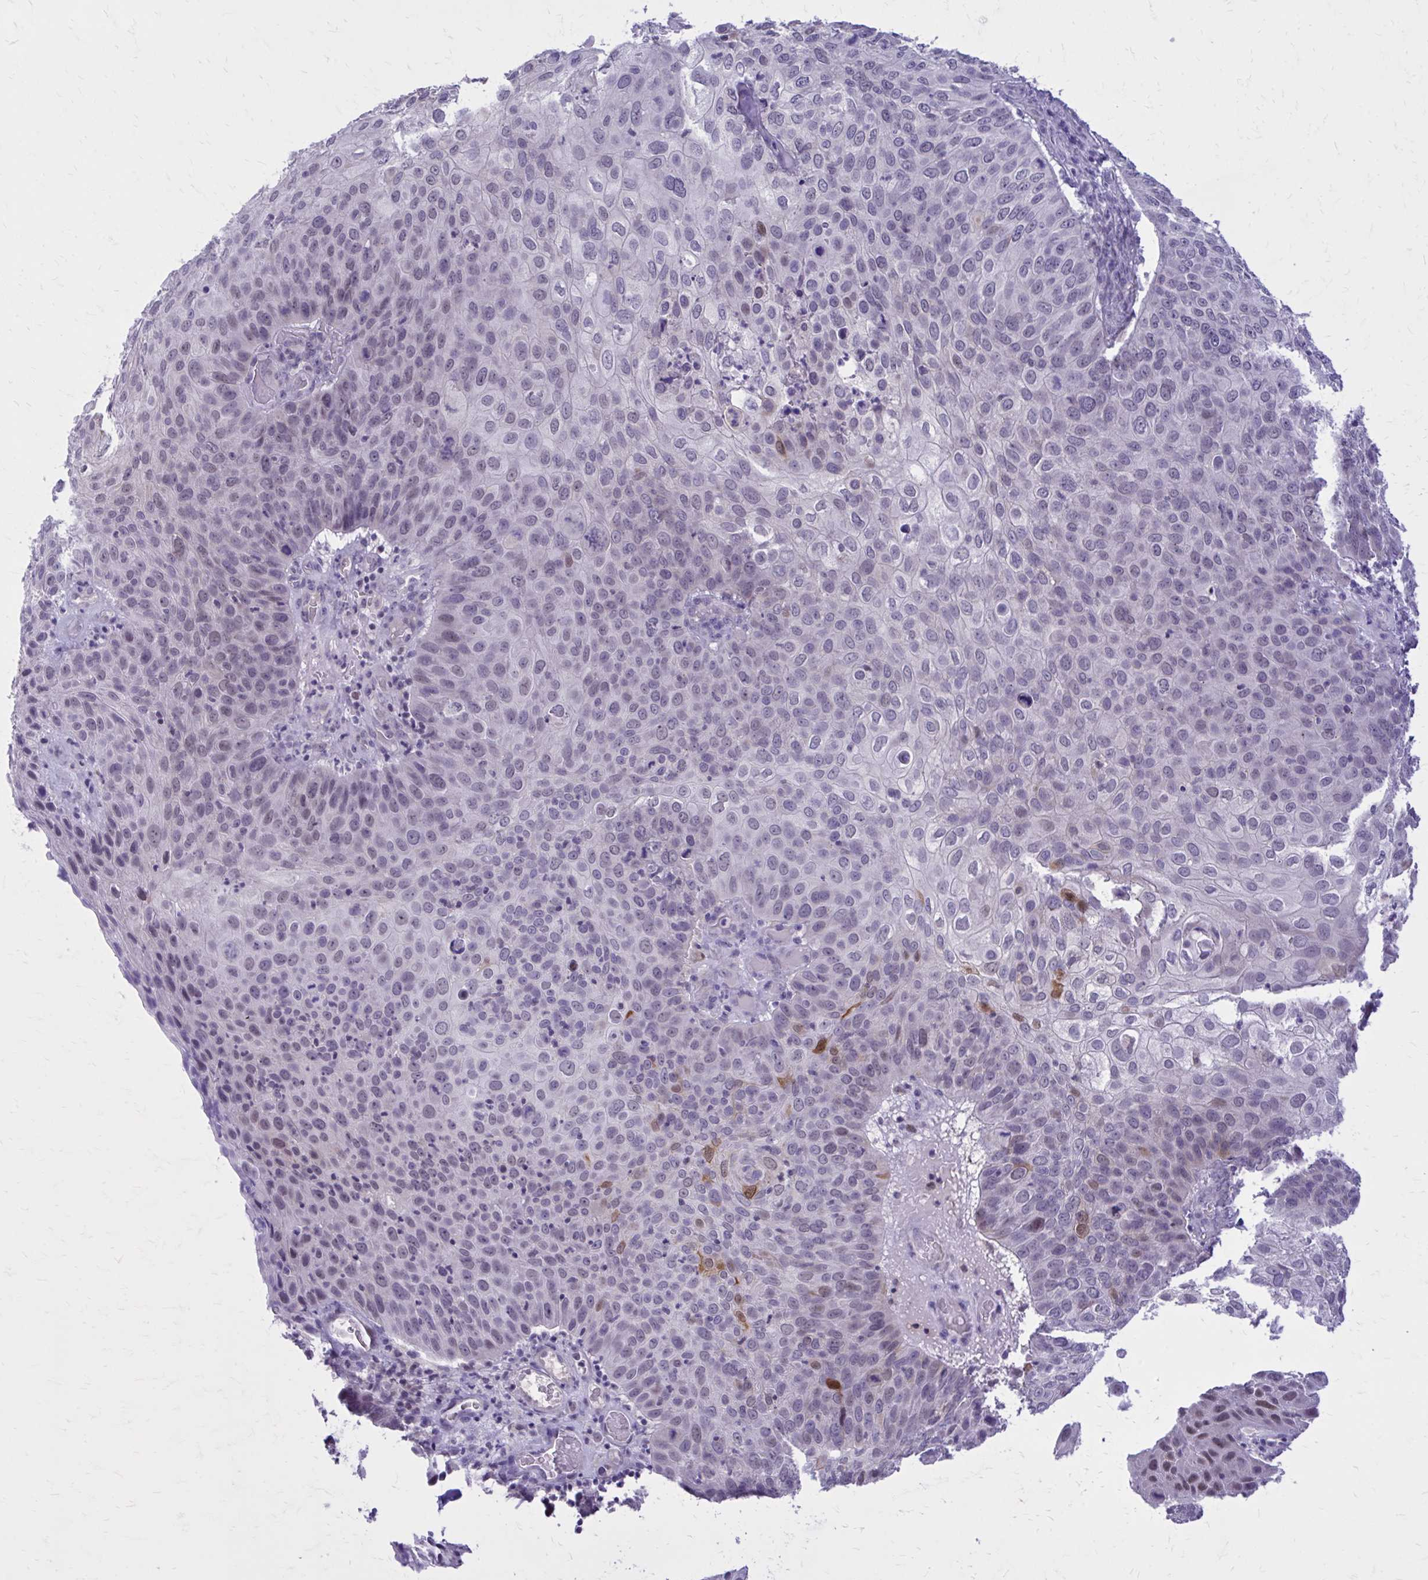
{"staining": {"intensity": "weak", "quantity": "<25%", "location": "nuclear"}, "tissue": "skin cancer", "cell_type": "Tumor cells", "image_type": "cancer", "snomed": [{"axis": "morphology", "description": "Squamous cell carcinoma, NOS"}, {"axis": "topography", "description": "Skin"}], "caption": "Immunohistochemical staining of human skin cancer exhibits no significant expression in tumor cells.", "gene": "ZBTB25", "patient": {"sex": "male", "age": 87}}